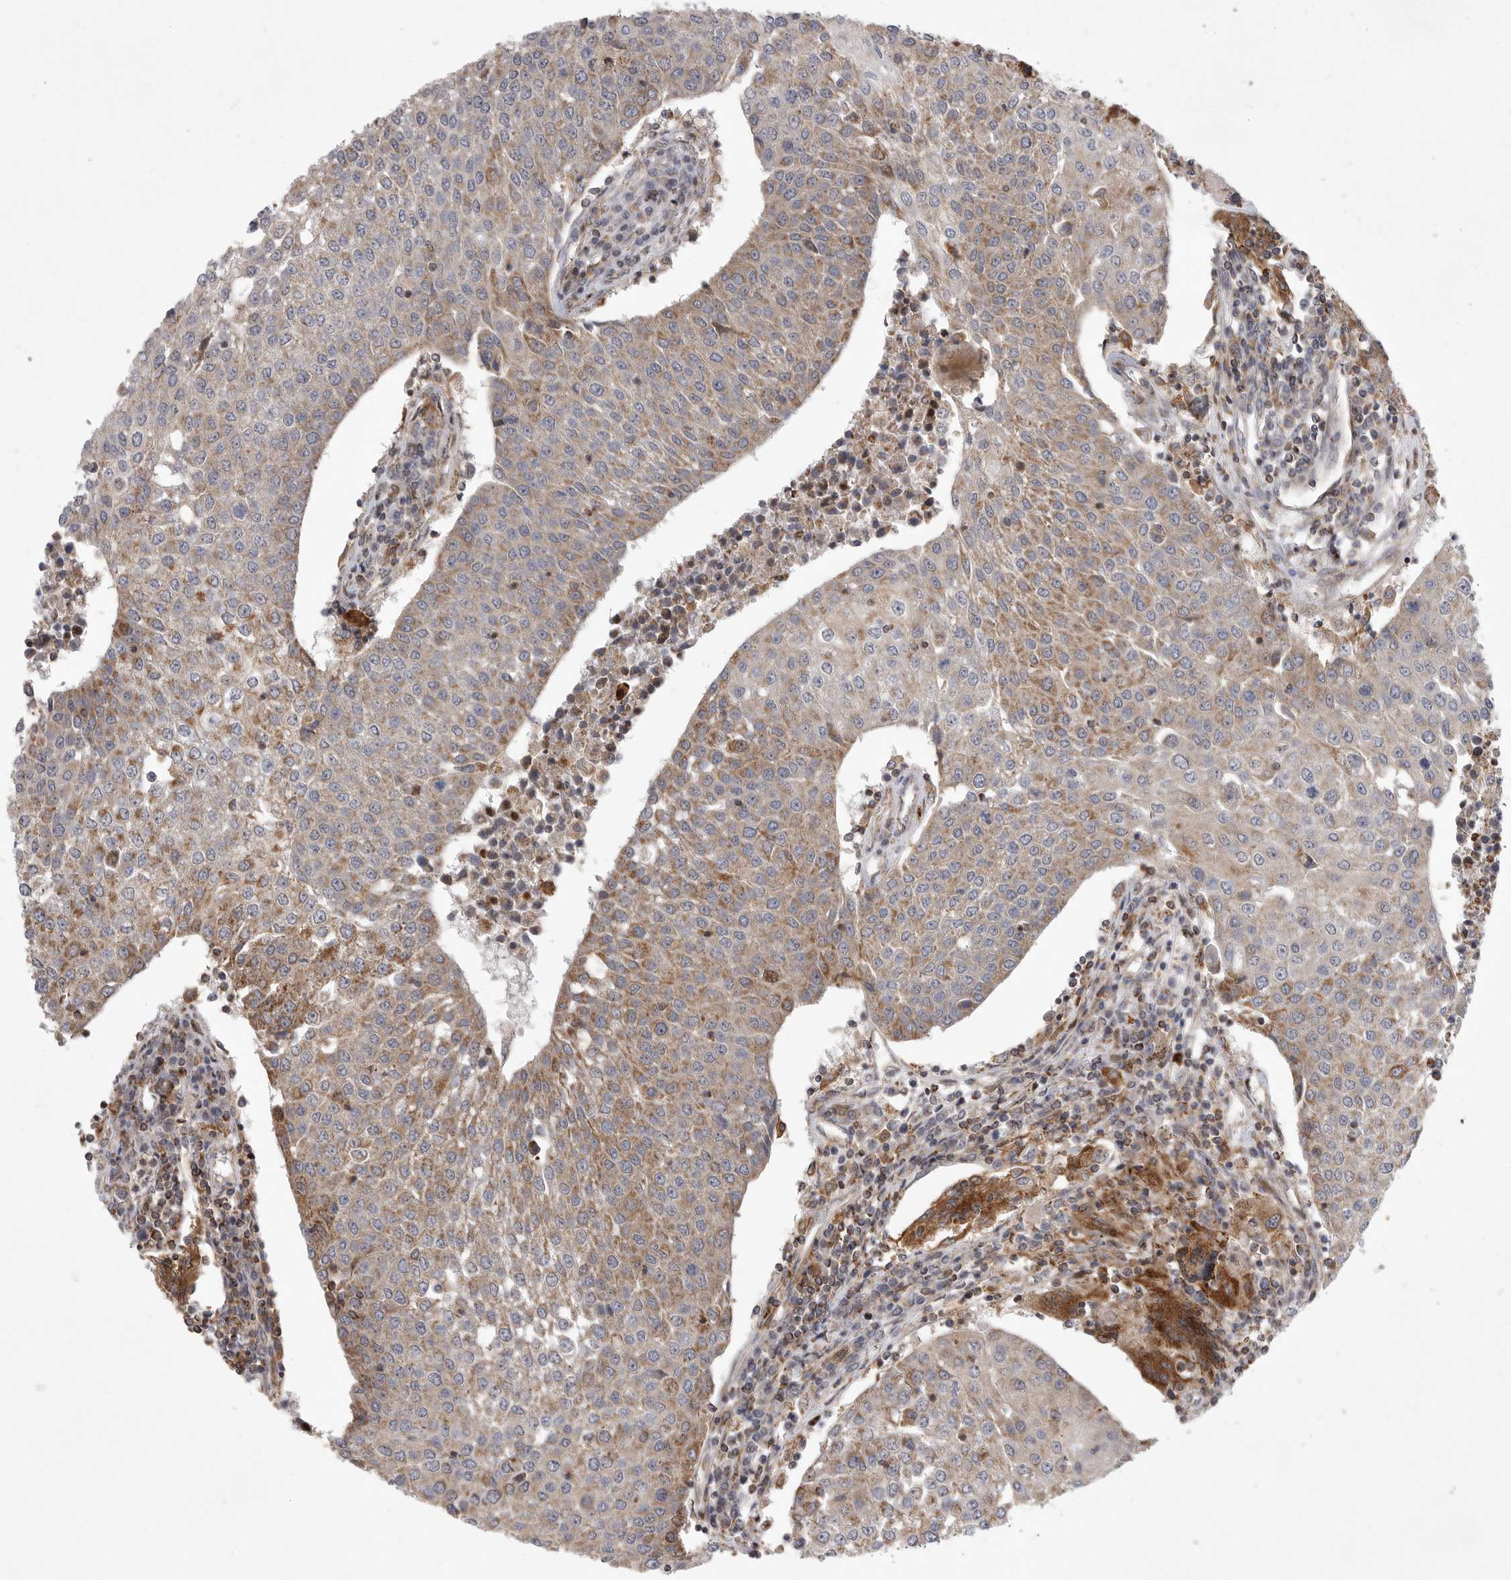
{"staining": {"intensity": "moderate", "quantity": "25%-75%", "location": "cytoplasmic/membranous"}, "tissue": "urothelial cancer", "cell_type": "Tumor cells", "image_type": "cancer", "snomed": [{"axis": "morphology", "description": "Urothelial carcinoma, High grade"}, {"axis": "topography", "description": "Urinary bladder"}], "caption": "Immunohistochemical staining of human urothelial cancer demonstrates medium levels of moderate cytoplasmic/membranous protein expression in about 25%-75% of tumor cells. Using DAB (brown) and hematoxylin (blue) stains, captured at high magnification using brightfield microscopy.", "gene": "MPZL1", "patient": {"sex": "female", "age": 85}}